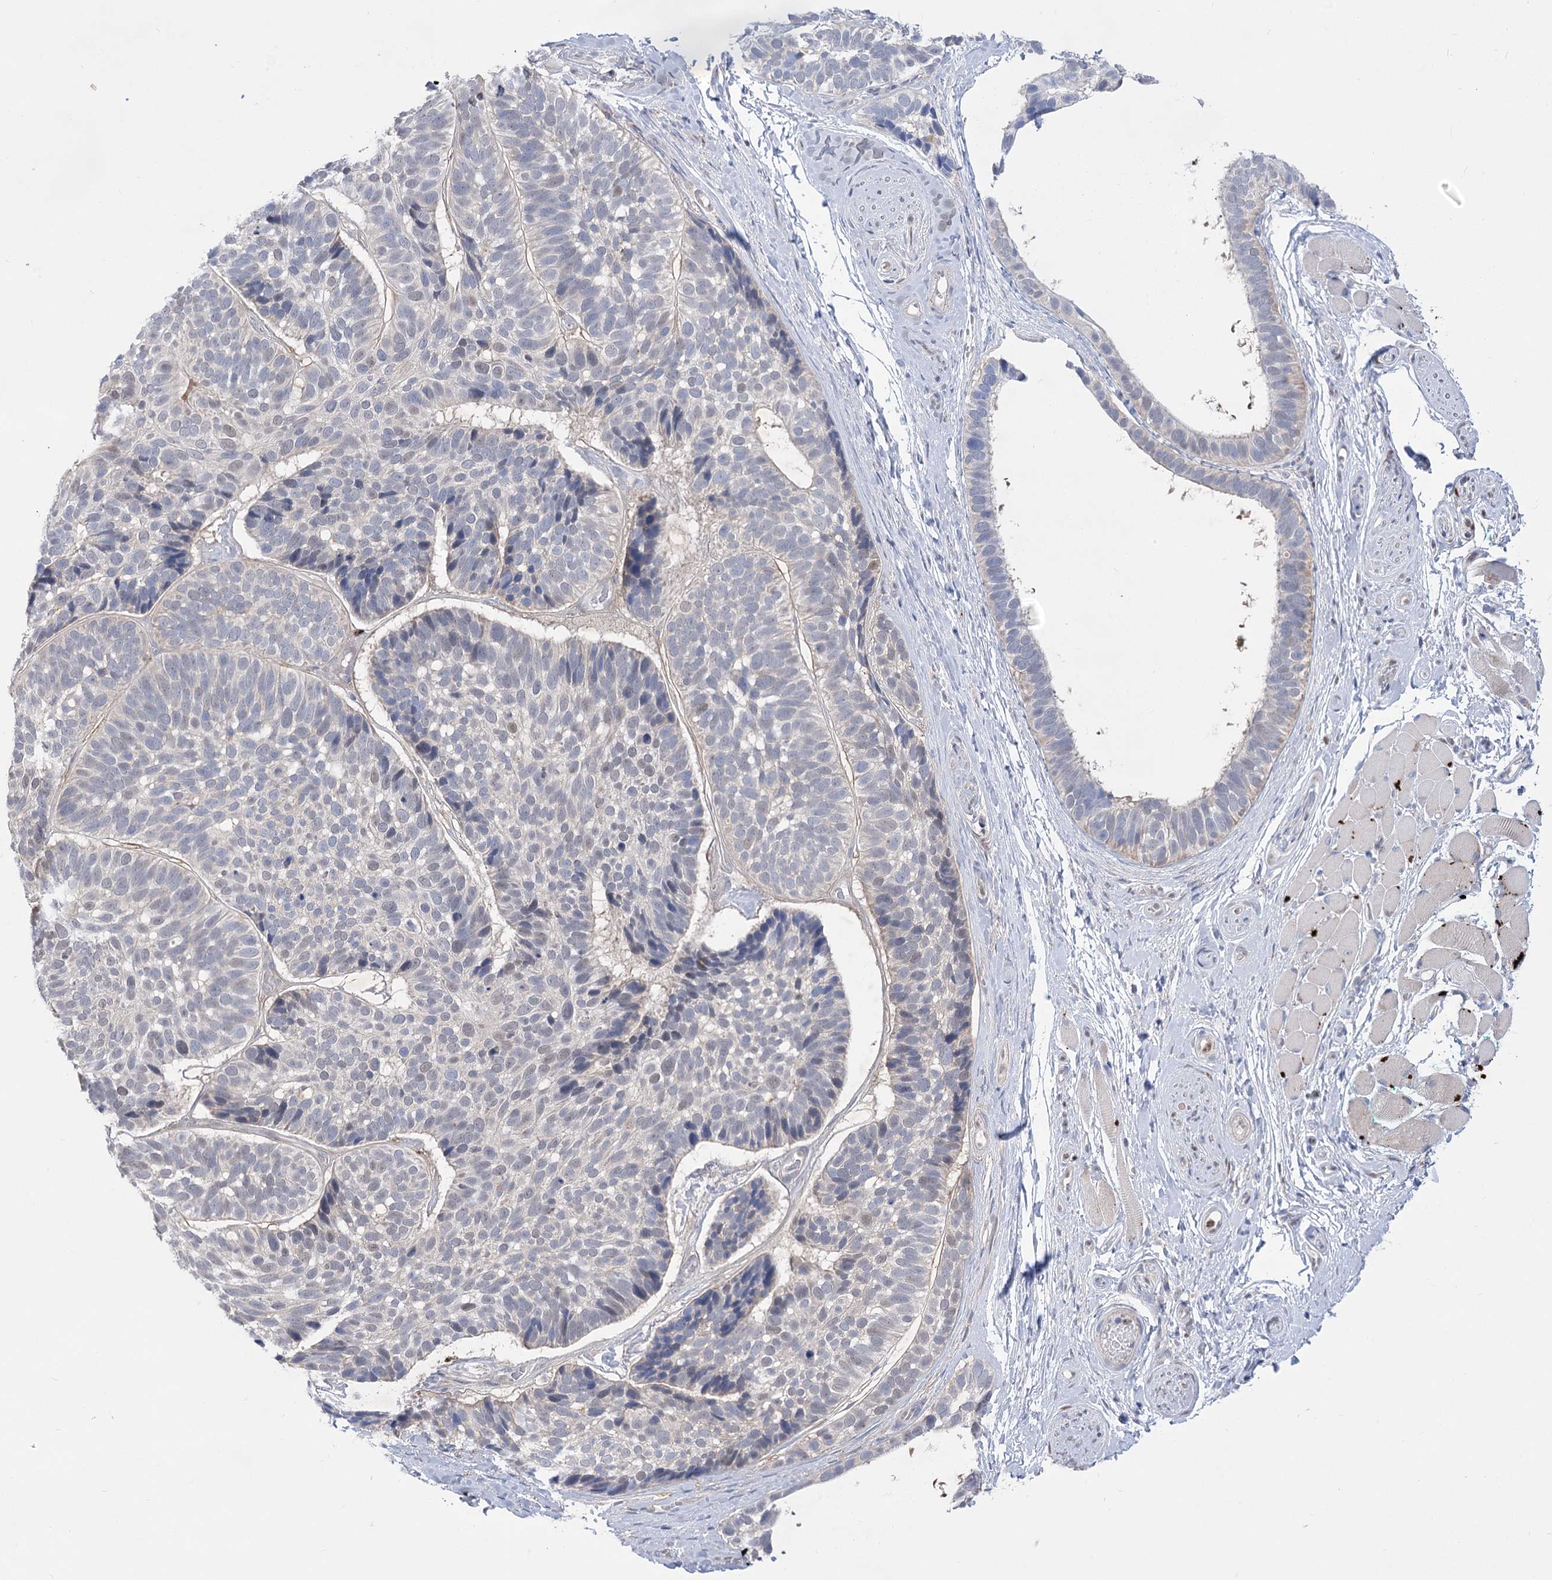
{"staining": {"intensity": "negative", "quantity": "none", "location": "none"}, "tissue": "skin cancer", "cell_type": "Tumor cells", "image_type": "cancer", "snomed": [{"axis": "morphology", "description": "Basal cell carcinoma"}, {"axis": "topography", "description": "Skin"}], "caption": "Immunohistochemical staining of skin basal cell carcinoma shows no significant positivity in tumor cells. (IHC, brightfield microscopy, high magnification).", "gene": "SIAE", "patient": {"sex": "male", "age": 62}}